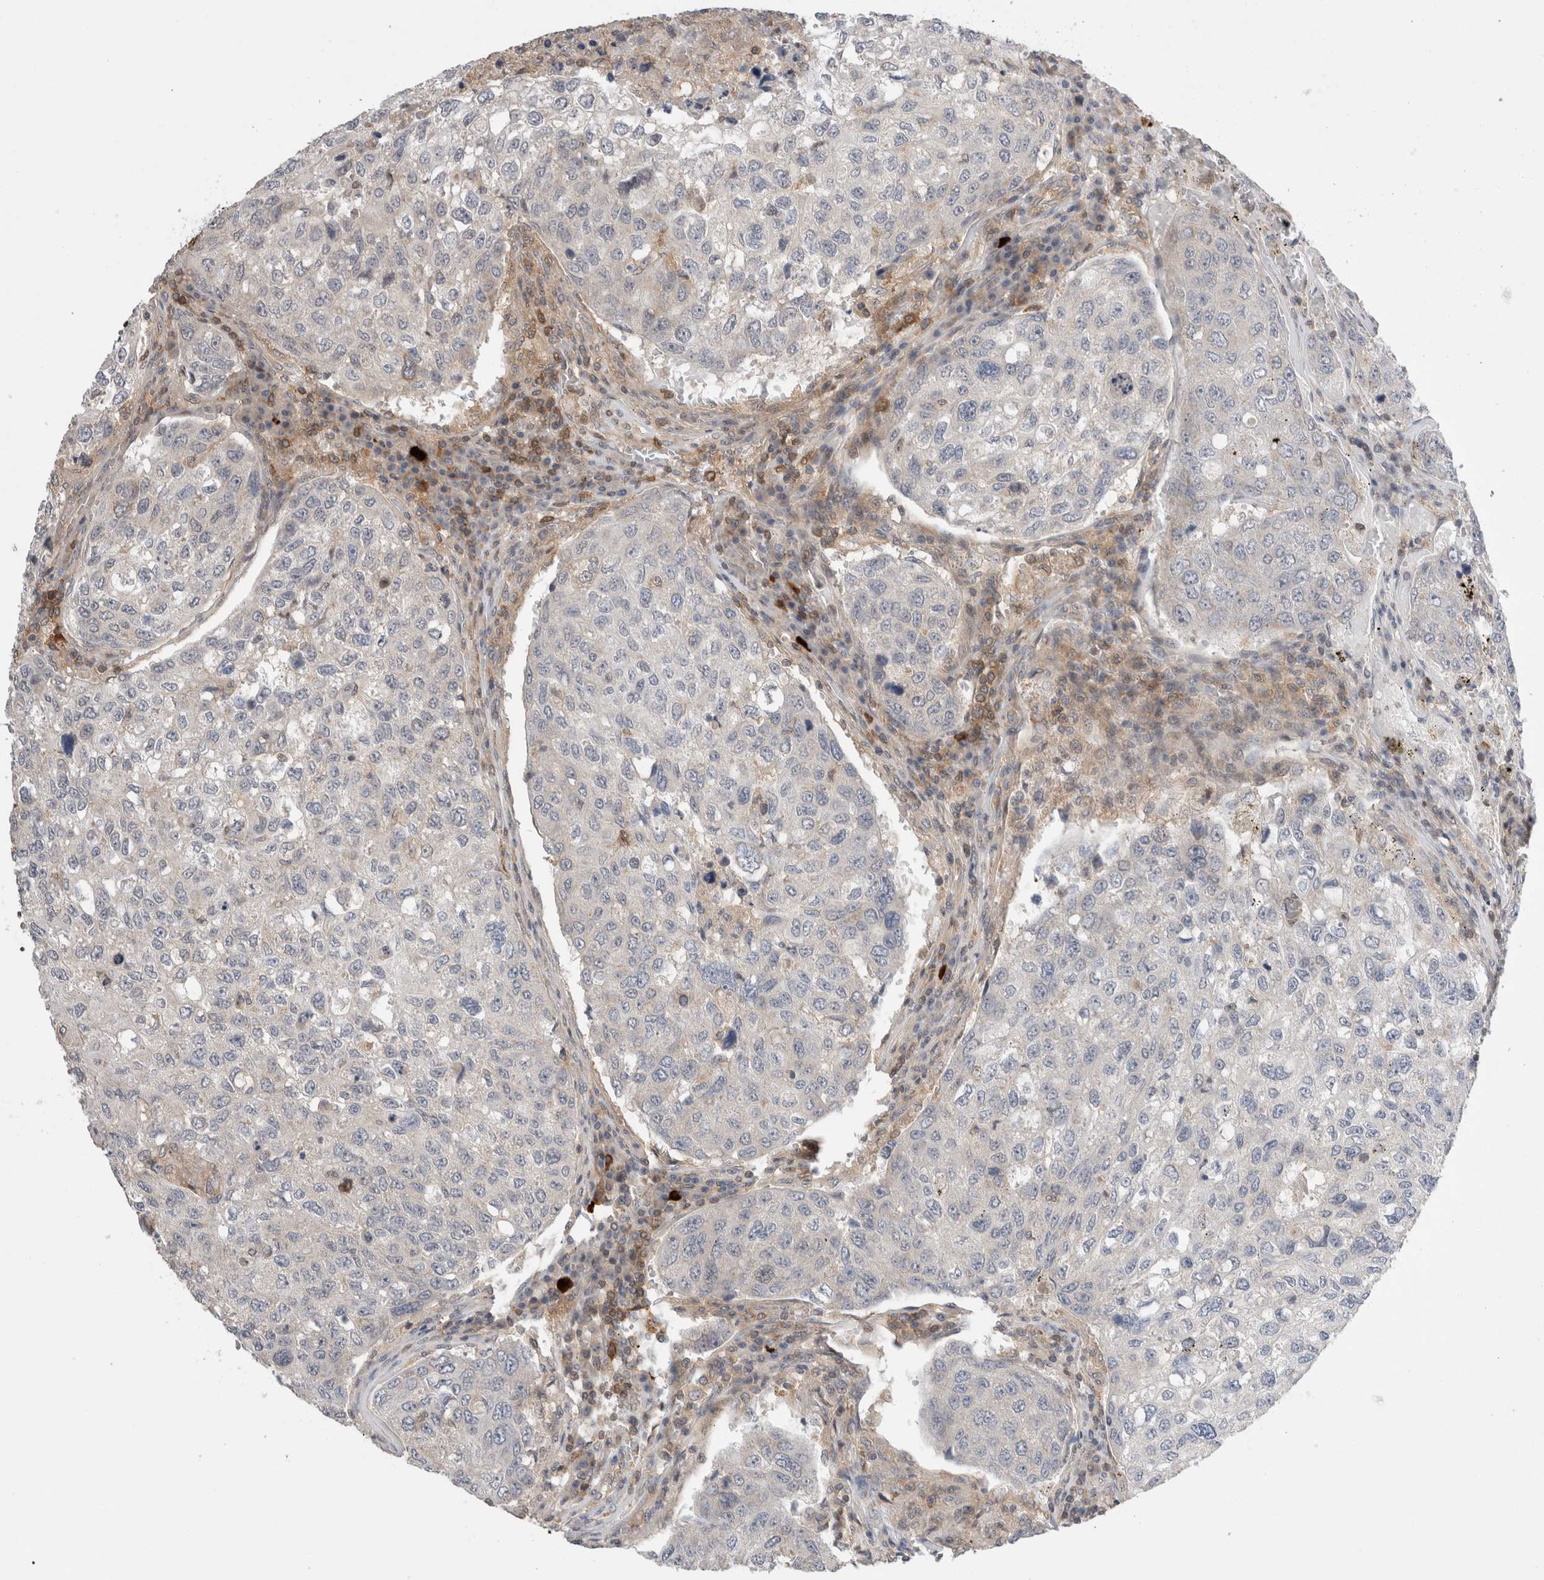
{"staining": {"intensity": "negative", "quantity": "none", "location": "none"}, "tissue": "urothelial cancer", "cell_type": "Tumor cells", "image_type": "cancer", "snomed": [{"axis": "morphology", "description": "Urothelial carcinoma, High grade"}, {"axis": "topography", "description": "Lymph node"}, {"axis": "topography", "description": "Urinary bladder"}], "caption": "DAB immunohistochemical staining of urothelial carcinoma (high-grade) reveals no significant positivity in tumor cells.", "gene": "NFKB1", "patient": {"sex": "male", "age": 51}}